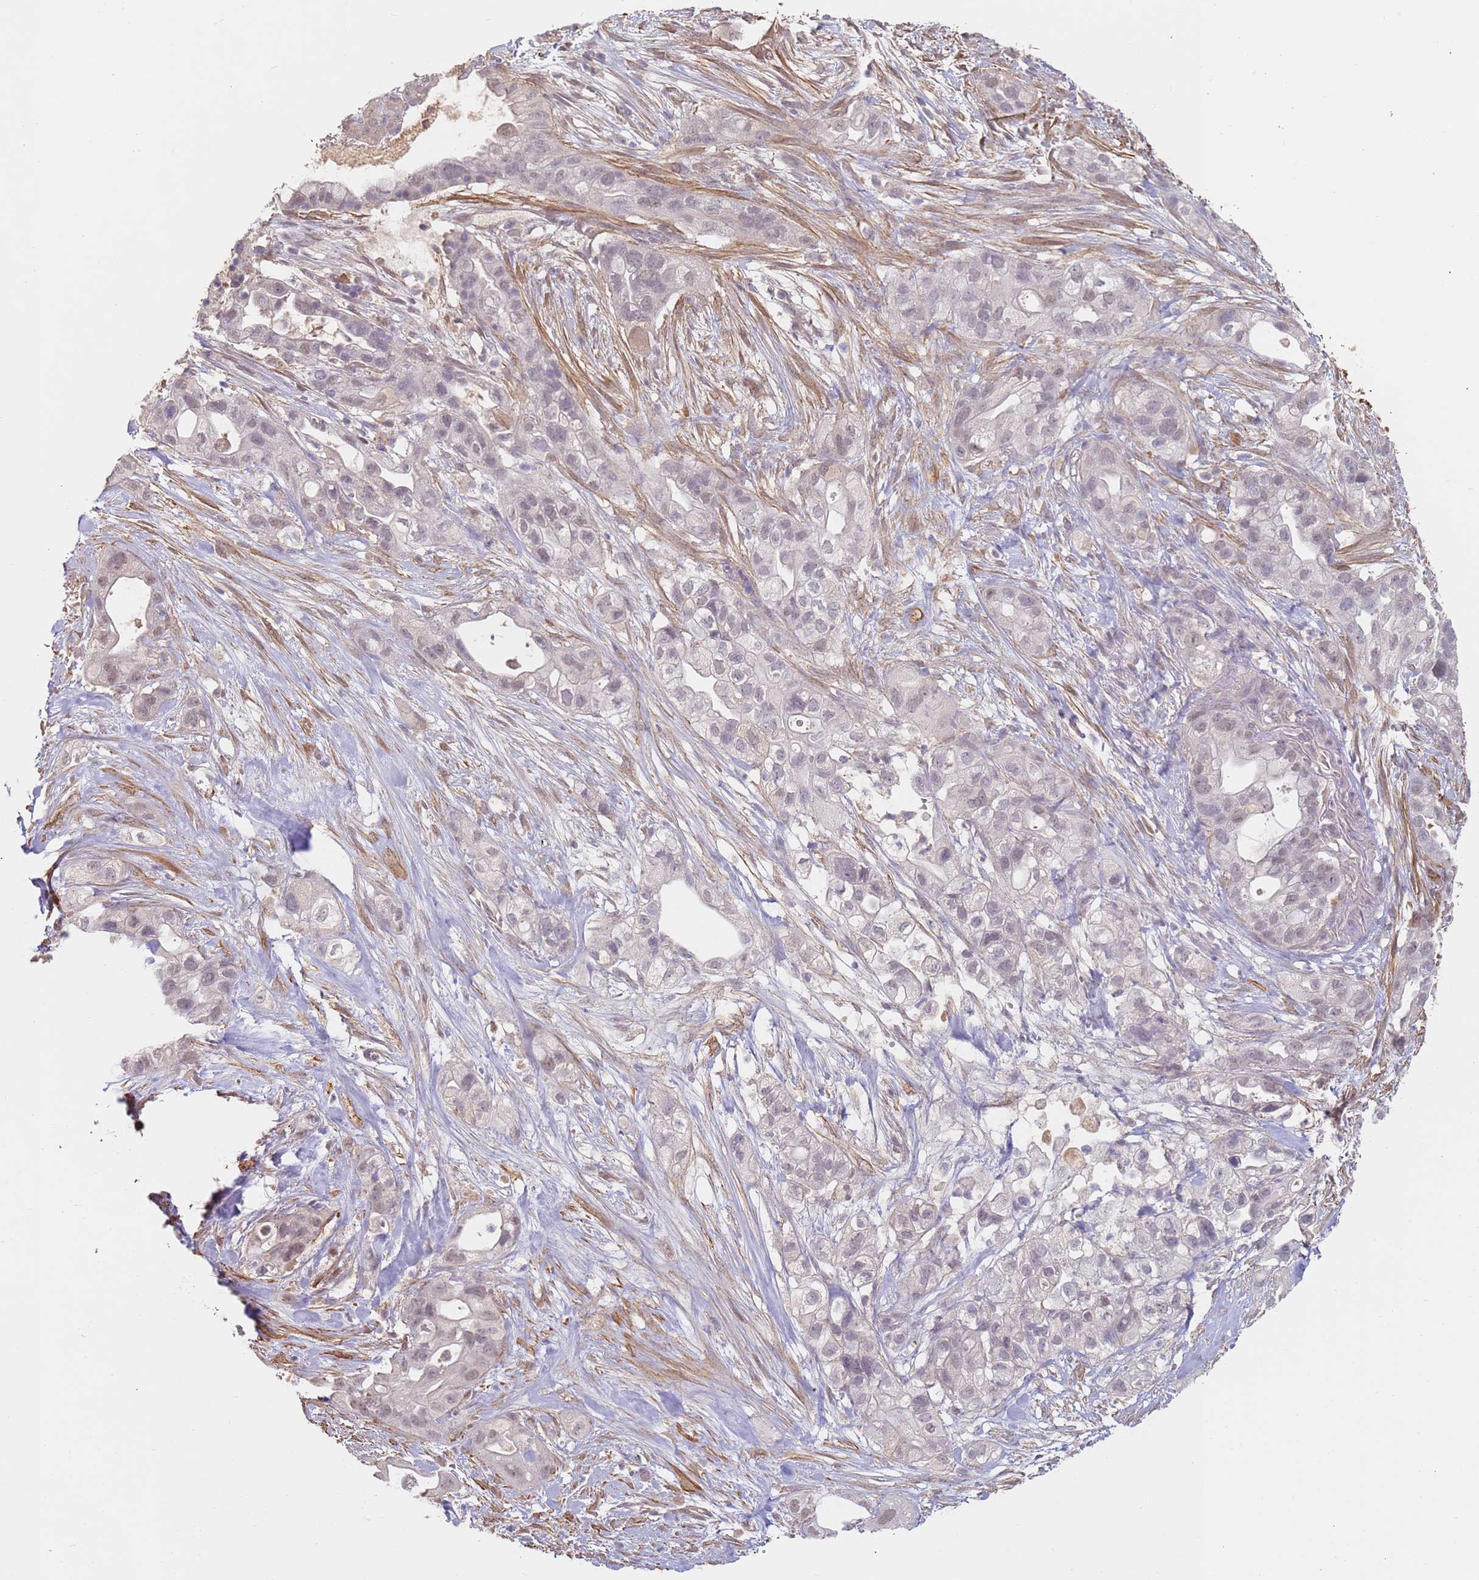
{"staining": {"intensity": "negative", "quantity": "none", "location": "none"}, "tissue": "pancreatic cancer", "cell_type": "Tumor cells", "image_type": "cancer", "snomed": [{"axis": "morphology", "description": "Adenocarcinoma, NOS"}, {"axis": "topography", "description": "Pancreas"}], "caption": "Tumor cells are negative for protein expression in human pancreatic adenocarcinoma.", "gene": "WDR93", "patient": {"sex": "male", "age": 44}}